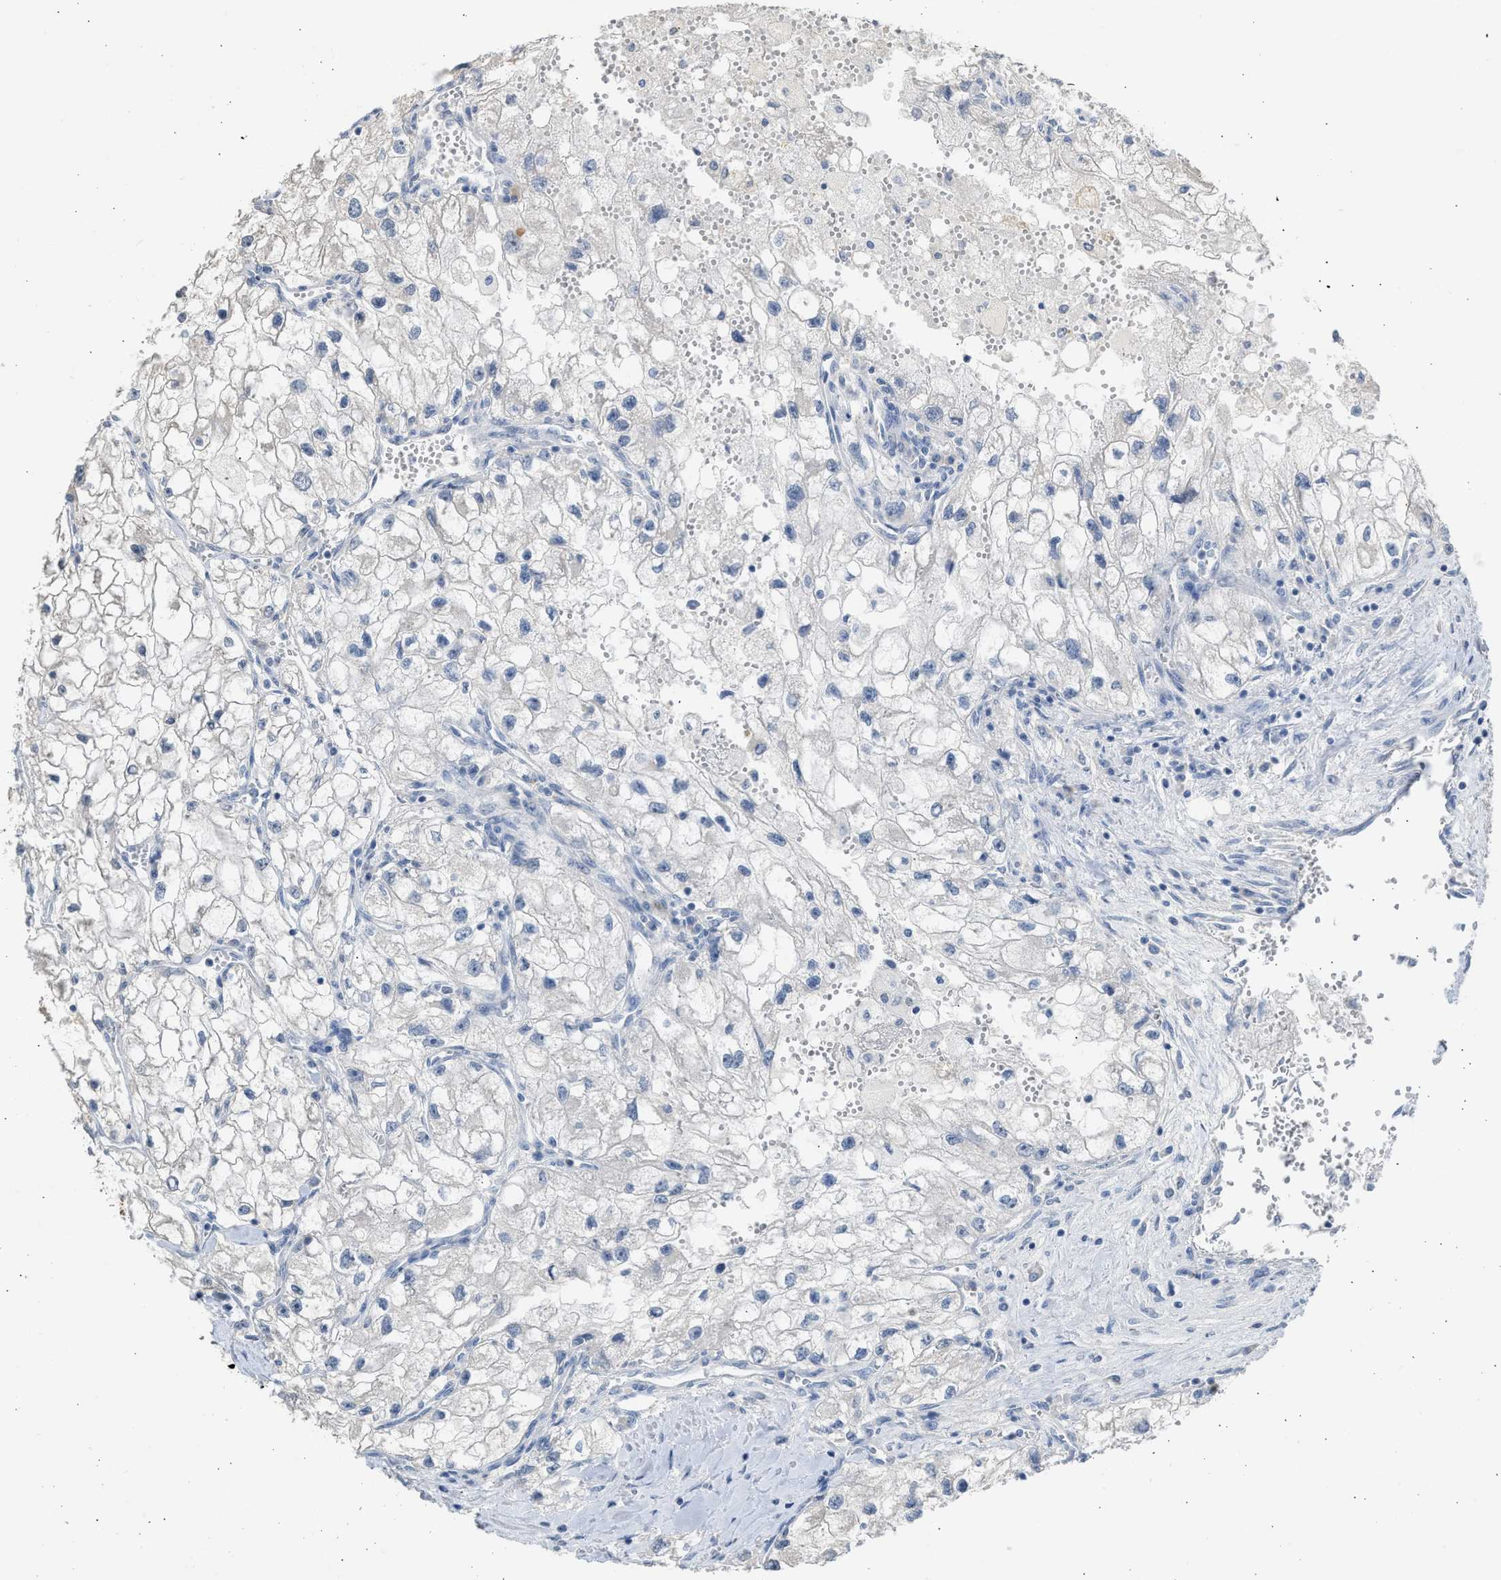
{"staining": {"intensity": "negative", "quantity": "none", "location": "none"}, "tissue": "renal cancer", "cell_type": "Tumor cells", "image_type": "cancer", "snomed": [{"axis": "morphology", "description": "Adenocarcinoma, NOS"}, {"axis": "topography", "description": "Kidney"}], "caption": "A histopathology image of adenocarcinoma (renal) stained for a protein shows no brown staining in tumor cells.", "gene": "SULT2A1", "patient": {"sex": "female", "age": 70}}